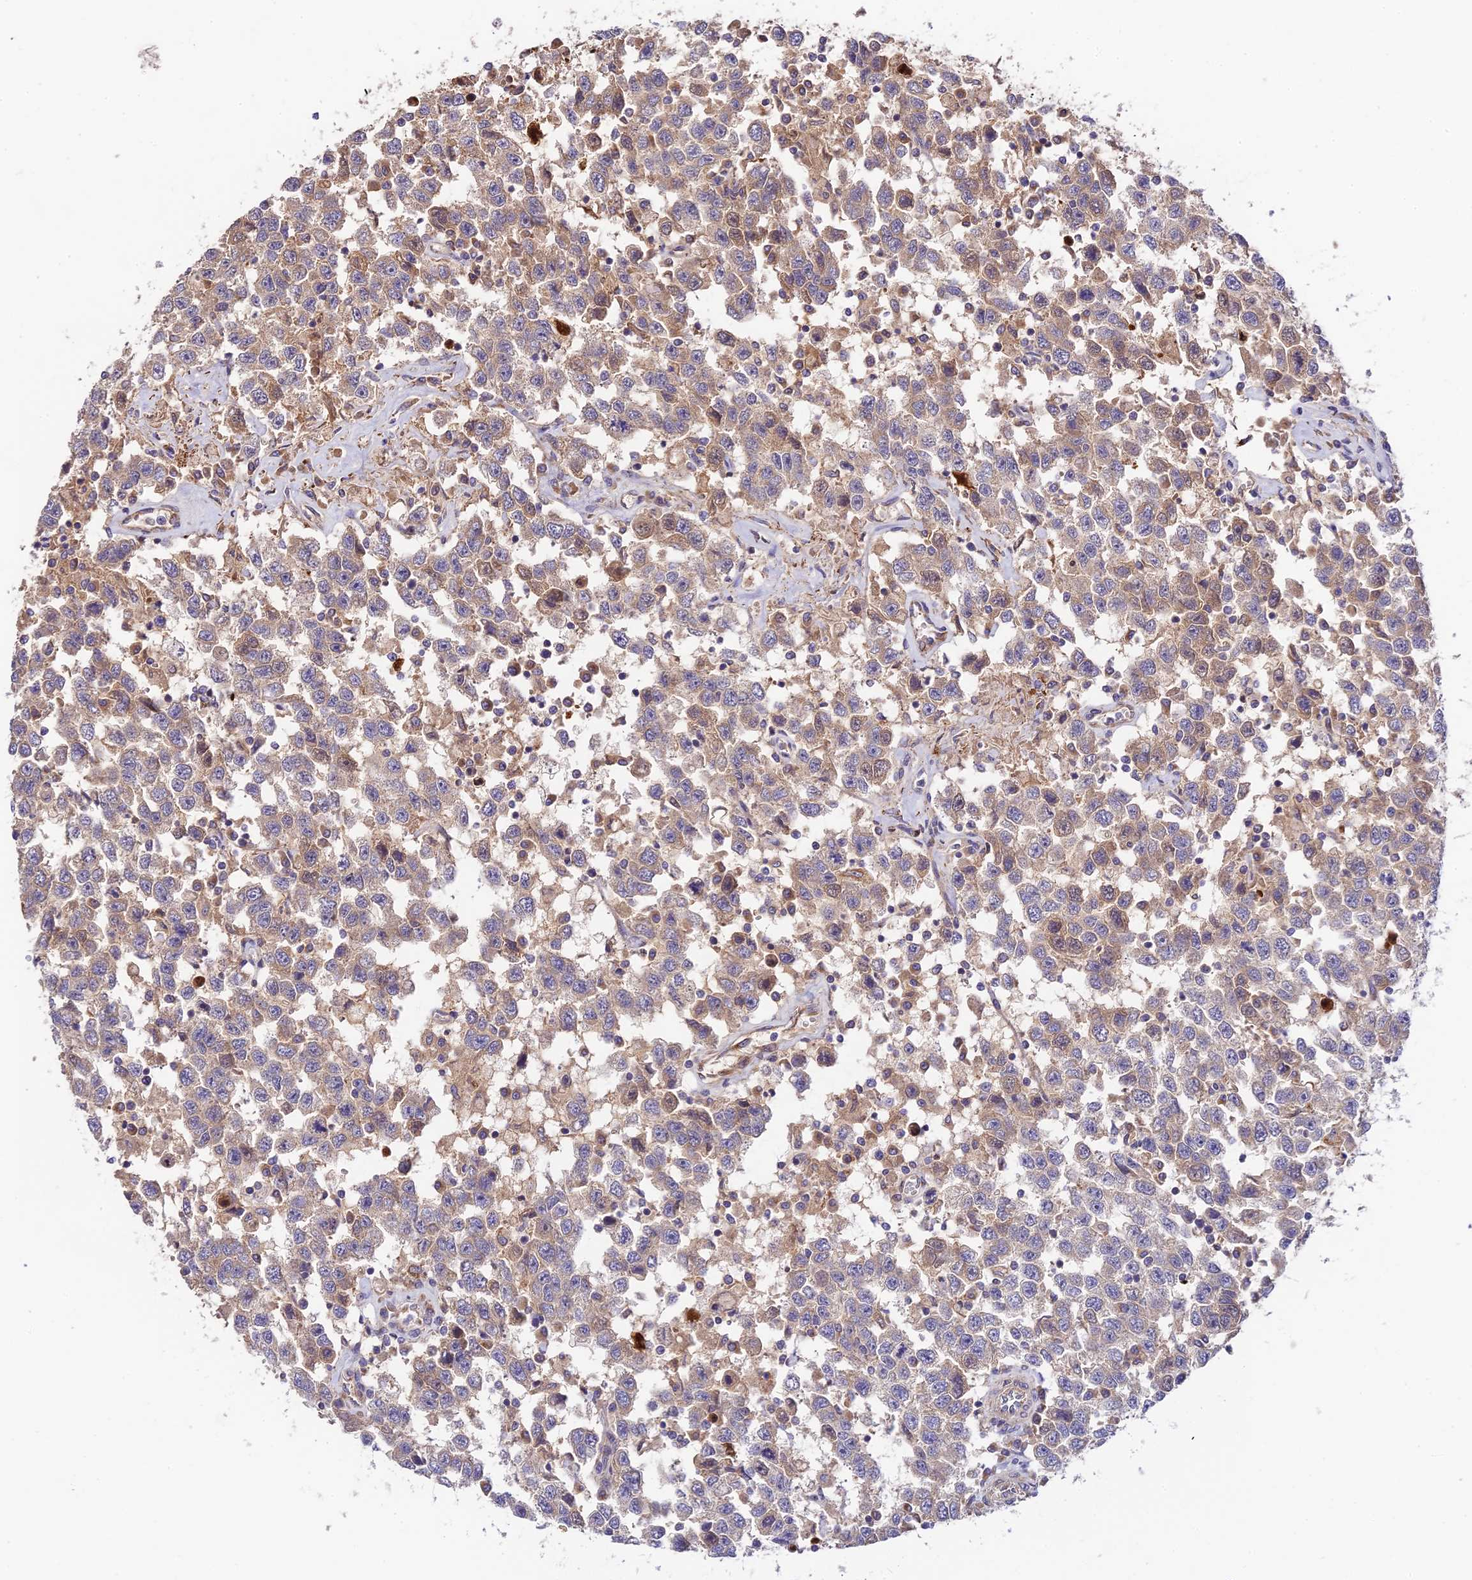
{"staining": {"intensity": "weak", "quantity": "25%-75%", "location": "cytoplasmic/membranous"}, "tissue": "testis cancer", "cell_type": "Tumor cells", "image_type": "cancer", "snomed": [{"axis": "morphology", "description": "Seminoma, NOS"}, {"axis": "topography", "description": "Testis"}], "caption": "Testis cancer stained with IHC displays weak cytoplasmic/membranous positivity in approximately 25%-75% of tumor cells. (DAB IHC, brown staining for protein, blue staining for nuclei).", "gene": "C3orf20", "patient": {"sex": "male", "age": 41}}